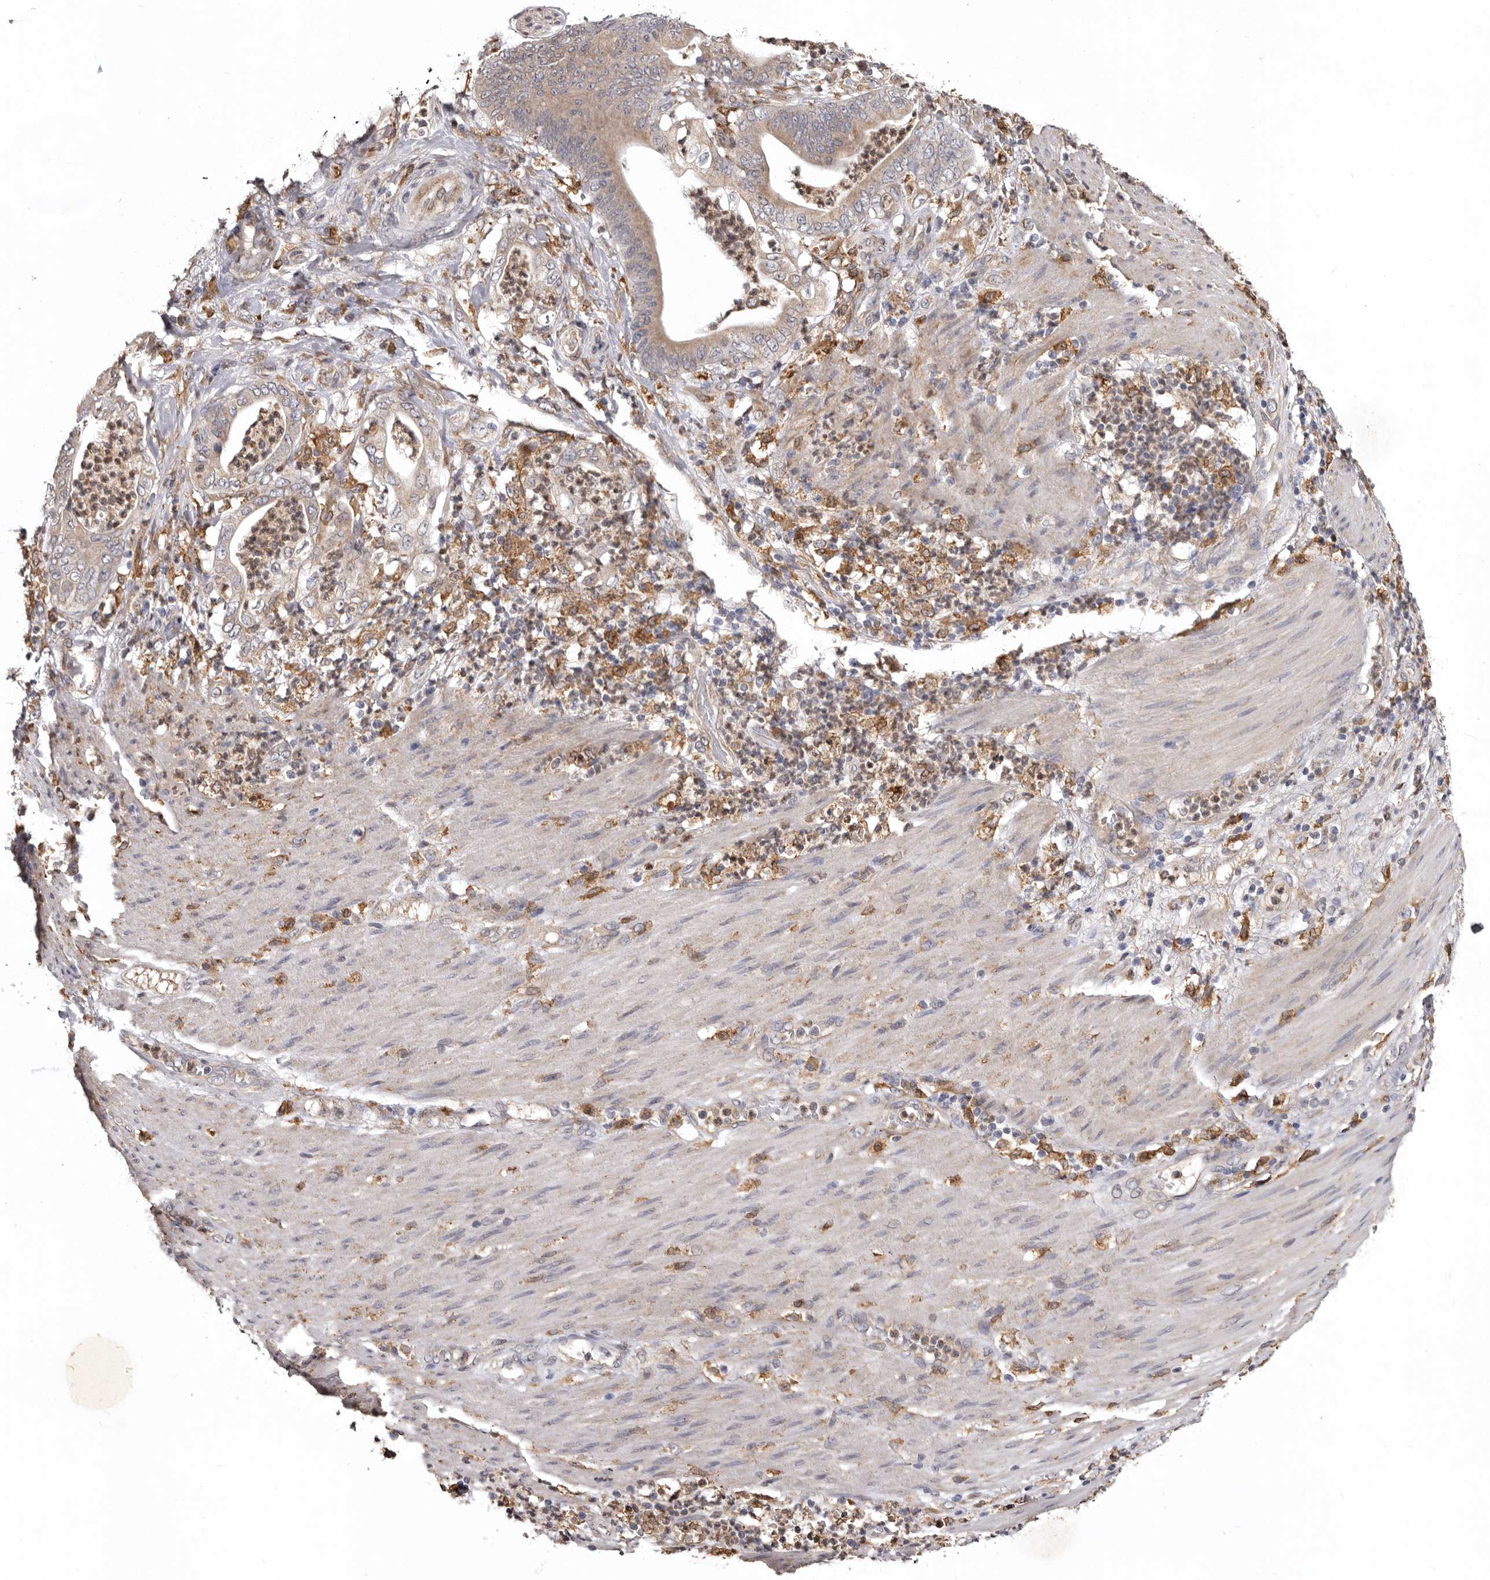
{"staining": {"intensity": "weak", "quantity": ">75%", "location": "cytoplasmic/membranous"}, "tissue": "stomach cancer", "cell_type": "Tumor cells", "image_type": "cancer", "snomed": [{"axis": "morphology", "description": "Adenocarcinoma, NOS"}, {"axis": "topography", "description": "Stomach"}], "caption": "Immunohistochemistry (IHC) photomicrograph of neoplastic tissue: stomach cancer stained using IHC demonstrates low levels of weak protein expression localized specifically in the cytoplasmic/membranous of tumor cells, appearing as a cytoplasmic/membranous brown color.", "gene": "INKA2", "patient": {"sex": "female", "age": 73}}